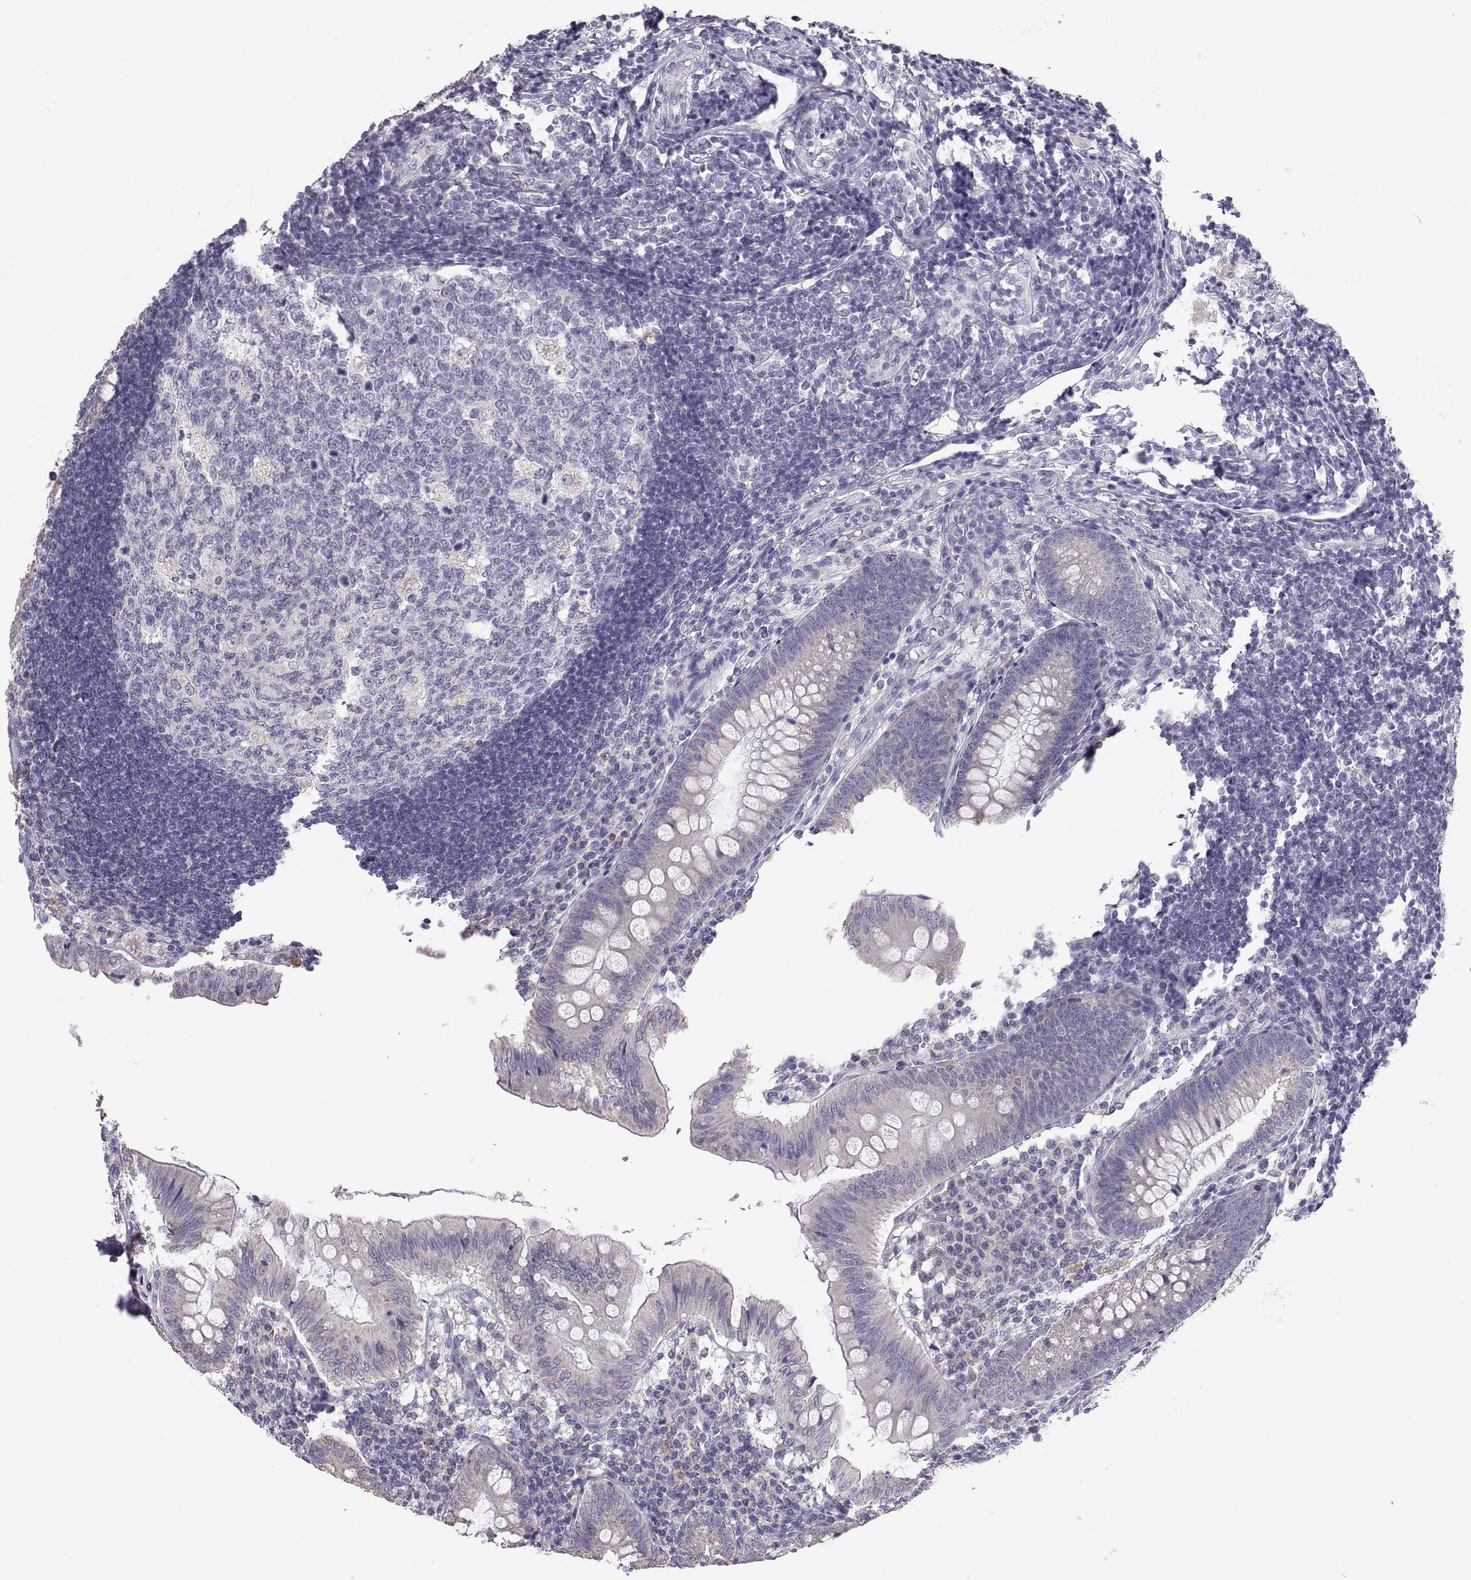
{"staining": {"intensity": "negative", "quantity": "none", "location": "none"}, "tissue": "appendix", "cell_type": "Glandular cells", "image_type": "normal", "snomed": [{"axis": "morphology", "description": "Normal tissue, NOS"}, {"axis": "morphology", "description": "Inflammation, NOS"}, {"axis": "topography", "description": "Appendix"}], "caption": "Immunohistochemistry (IHC) micrograph of unremarkable human appendix stained for a protein (brown), which demonstrates no staining in glandular cells.", "gene": "TNNC1", "patient": {"sex": "male", "age": 16}}